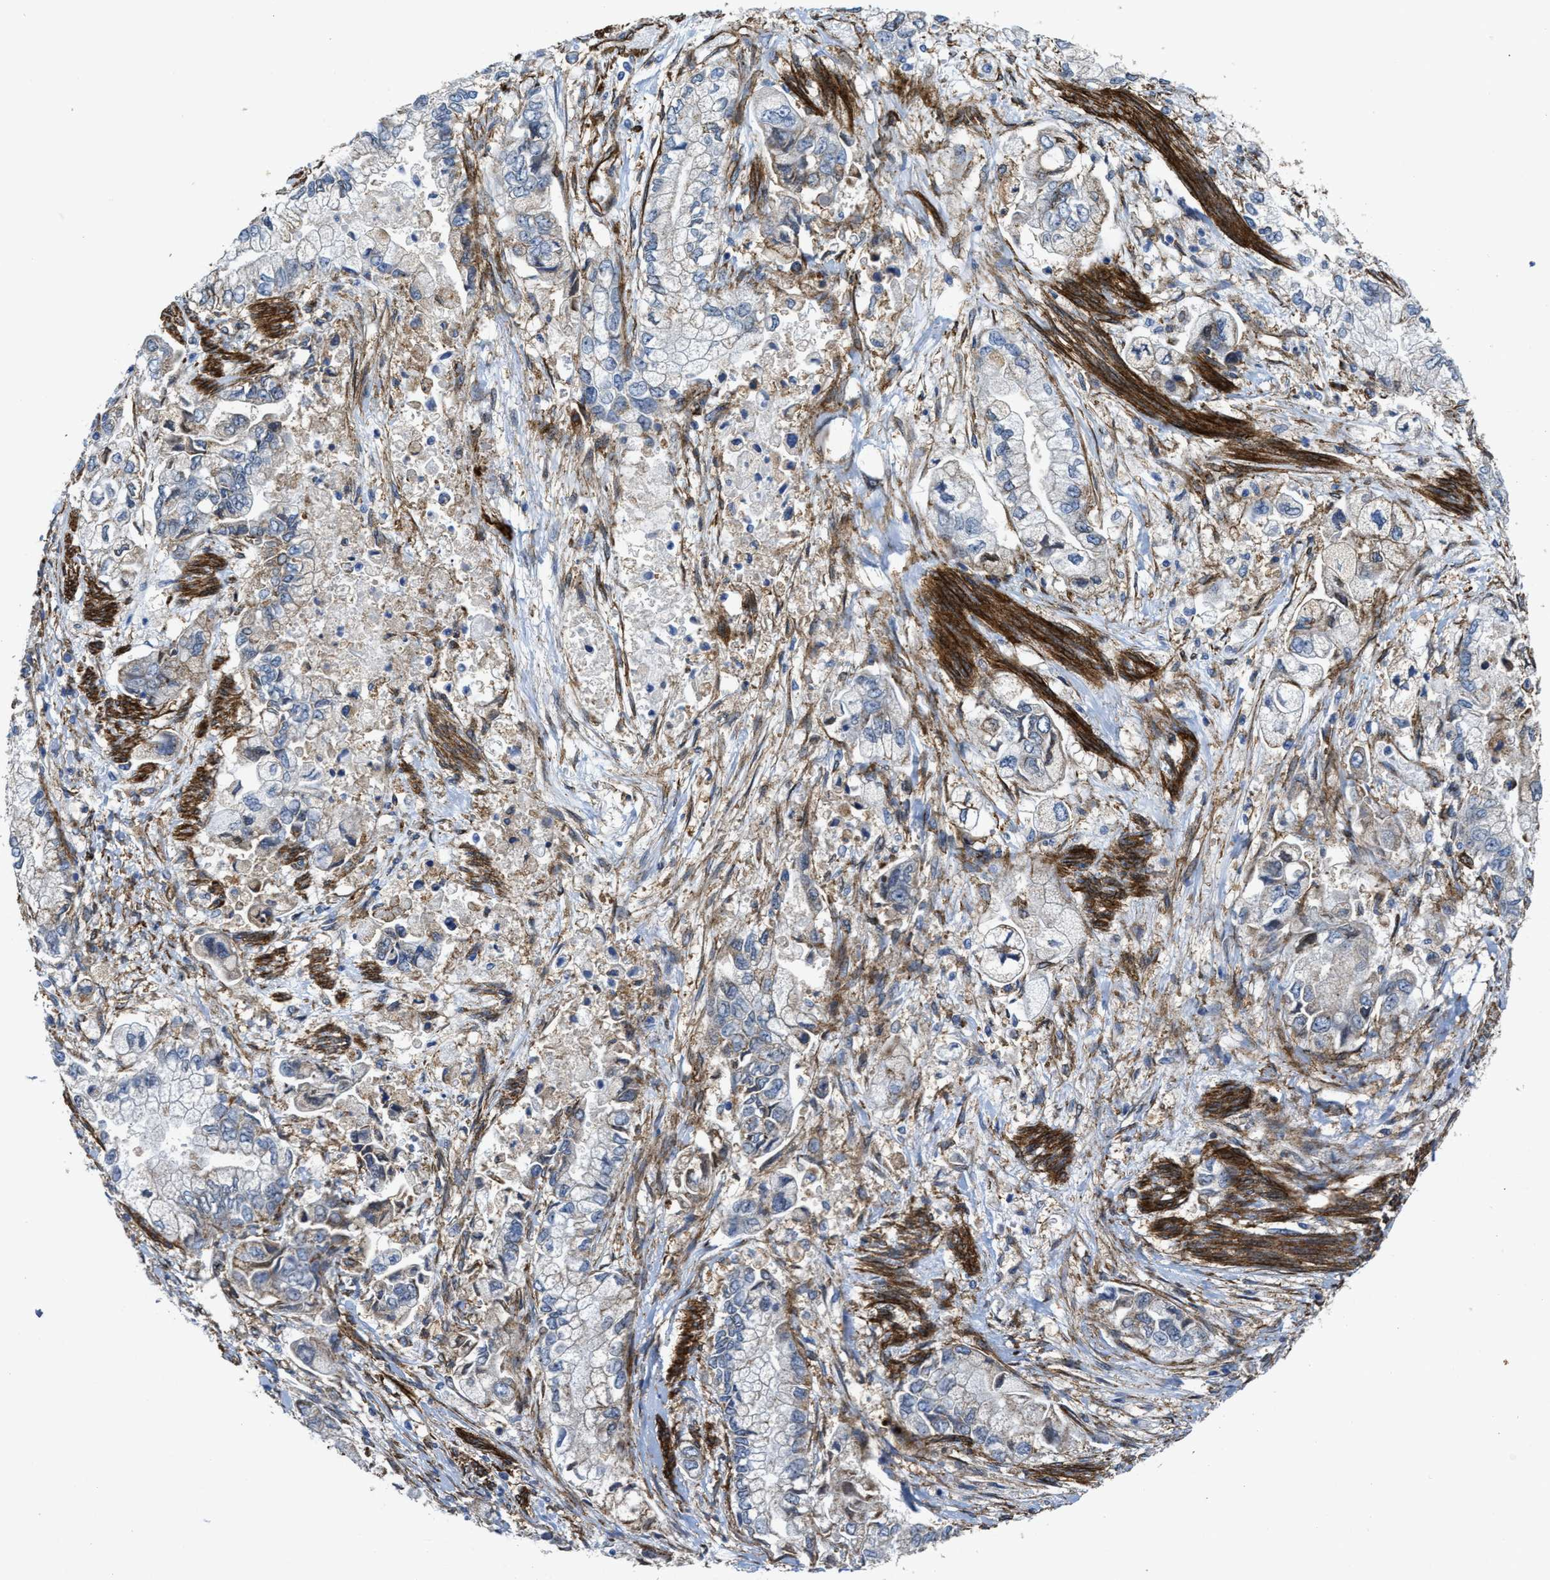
{"staining": {"intensity": "weak", "quantity": "<25%", "location": "cytoplasmic/membranous"}, "tissue": "stomach cancer", "cell_type": "Tumor cells", "image_type": "cancer", "snomed": [{"axis": "morphology", "description": "Normal tissue, NOS"}, {"axis": "morphology", "description": "Adenocarcinoma, NOS"}, {"axis": "topography", "description": "Stomach"}], "caption": "A high-resolution photomicrograph shows immunohistochemistry staining of adenocarcinoma (stomach), which demonstrates no significant expression in tumor cells.", "gene": "NAB1", "patient": {"sex": "male", "age": 62}}